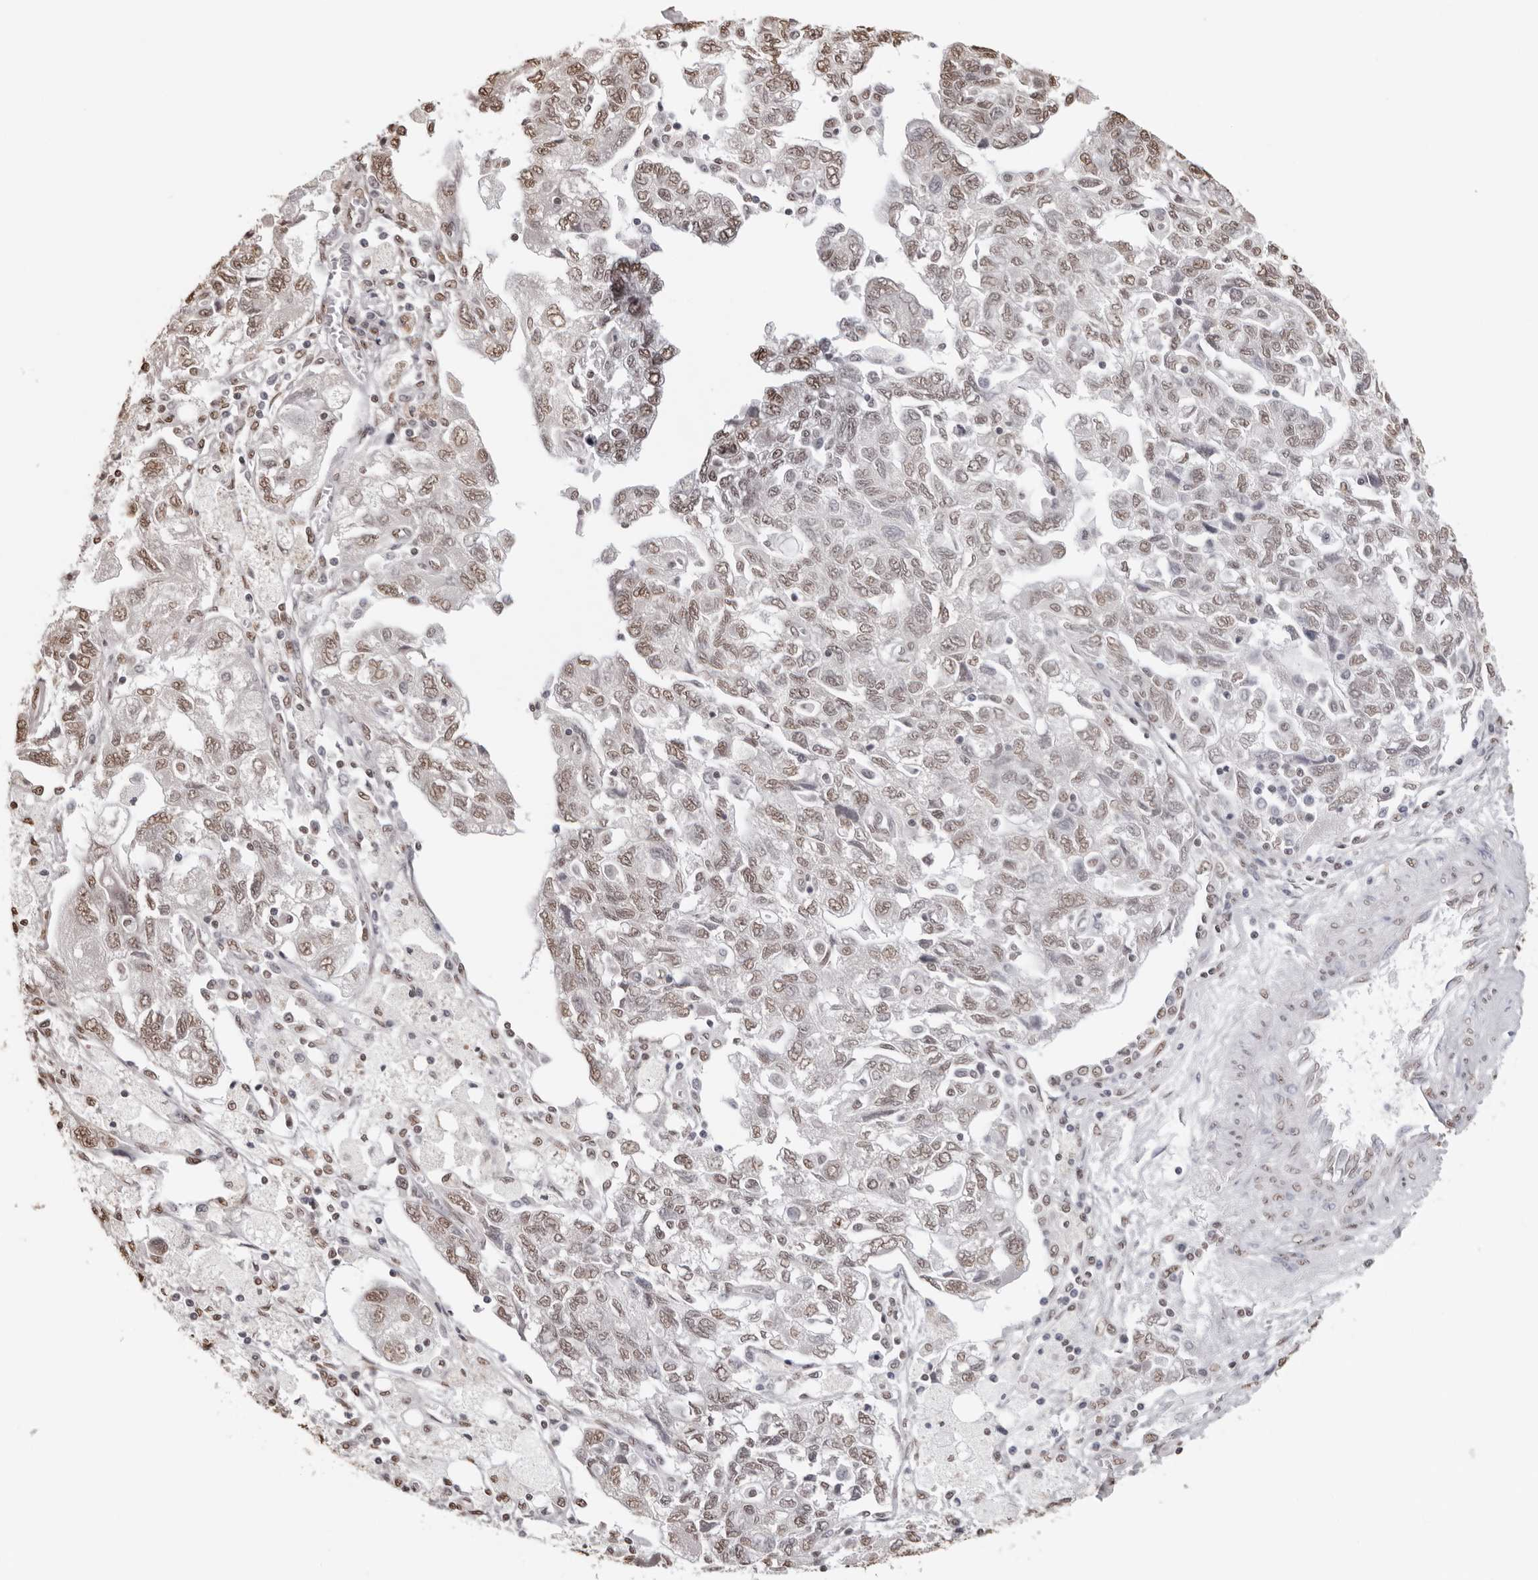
{"staining": {"intensity": "weak", "quantity": ">75%", "location": "nuclear"}, "tissue": "ovarian cancer", "cell_type": "Tumor cells", "image_type": "cancer", "snomed": [{"axis": "morphology", "description": "Carcinoma, NOS"}, {"axis": "morphology", "description": "Cystadenocarcinoma, serous, NOS"}, {"axis": "topography", "description": "Ovary"}], "caption": "This micrograph exhibits immunohistochemistry (IHC) staining of ovarian cancer, with low weak nuclear positivity in about >75% of tumor cells.", "gene": "OLIG3", "patient": {"sex": "female", "age": 69}}